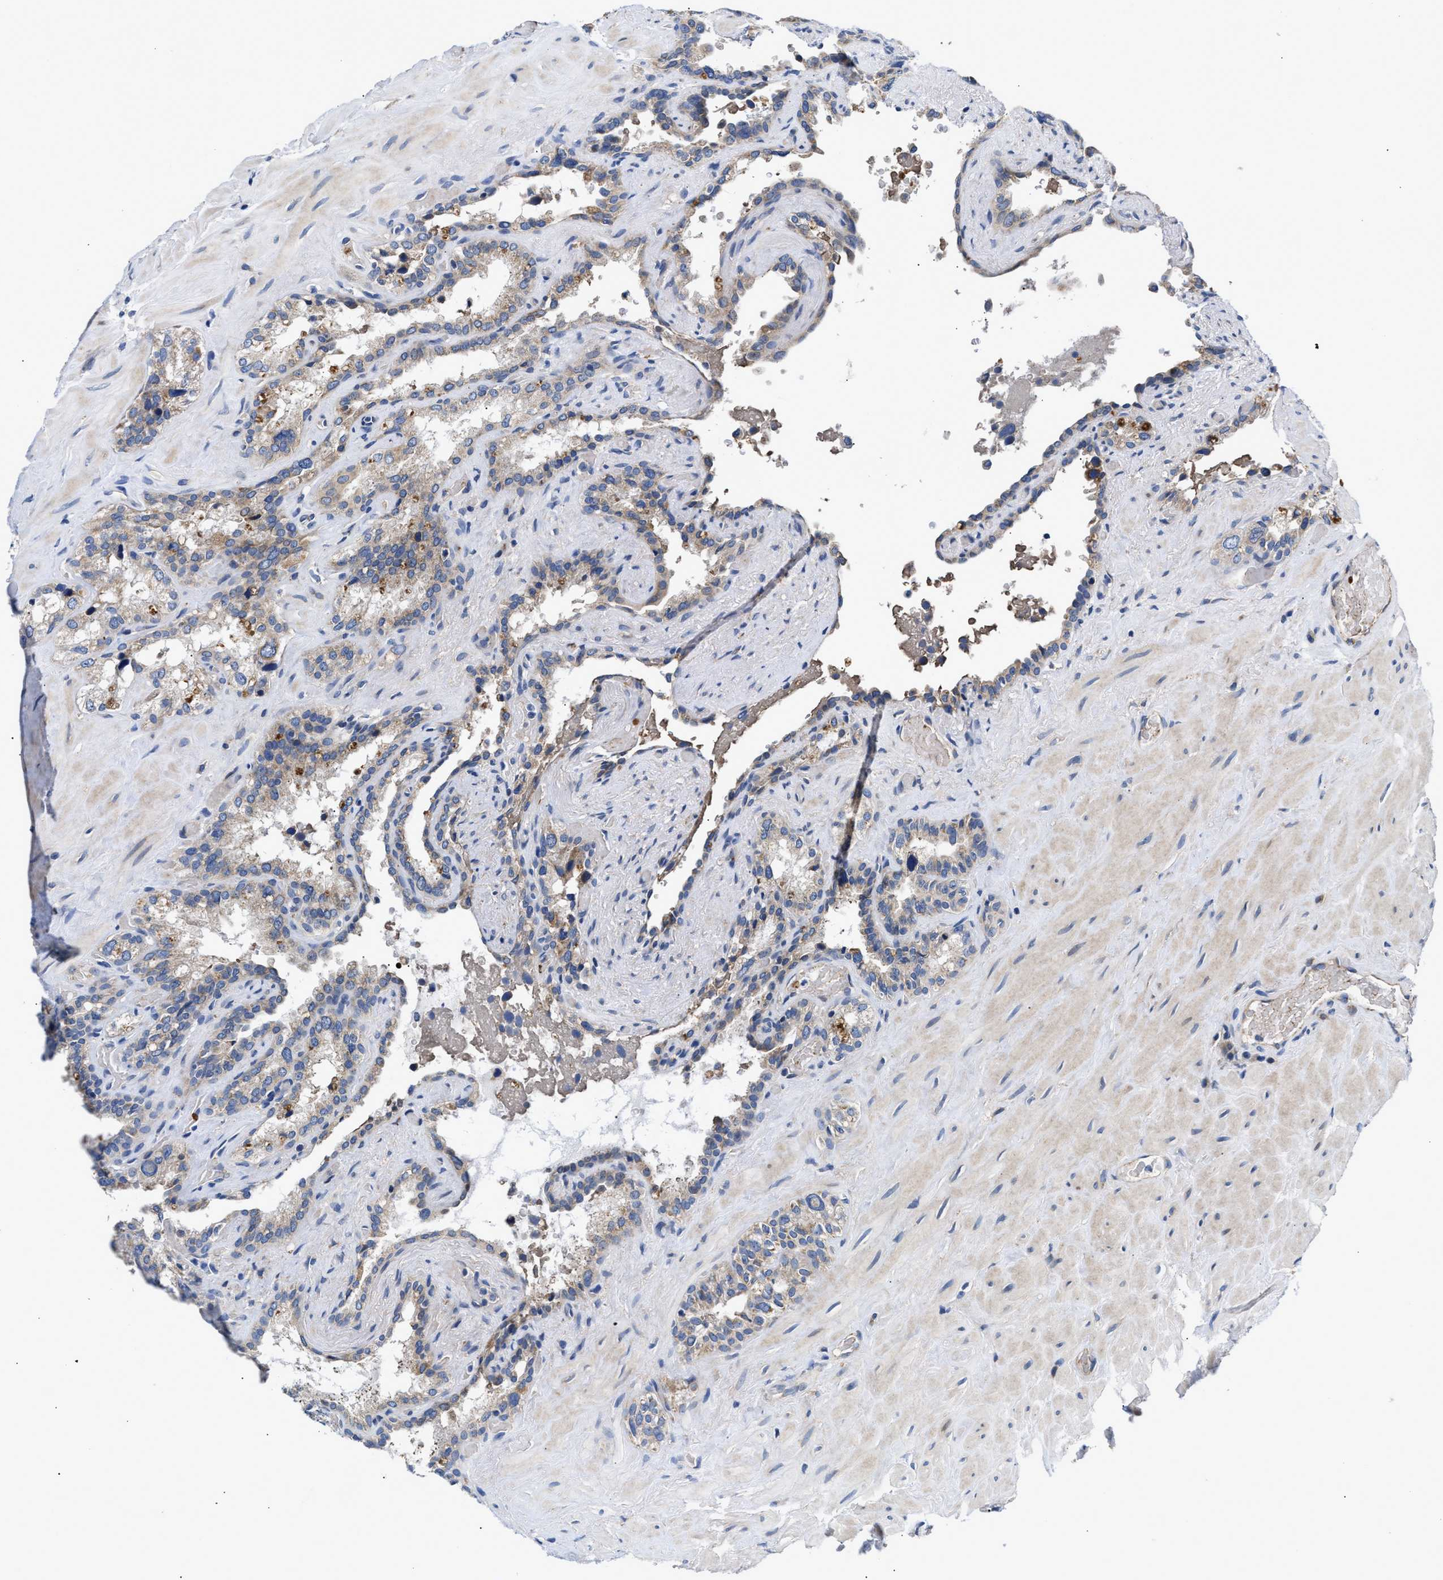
{"staining": {"intensity": "weak", "quantity": "<25%", "location": "cytoplasmic/membranous"}, "tissue": "seminal vesicle", "cell_type": "Glandular cells", "image_type": "normal", "snomed": [{"axis": "morphology", "description": "Normal tissue, NOS"}, {"axis": "topography", "description": "Seminal veicle"}], "caption": "Glandular cells show no significant protein positivity in benign seminal vesicle. (IHC, brightfield microscopy, high magnification).", "gene": "RINT1", "patient": {"sex": "male", "age": 68}}